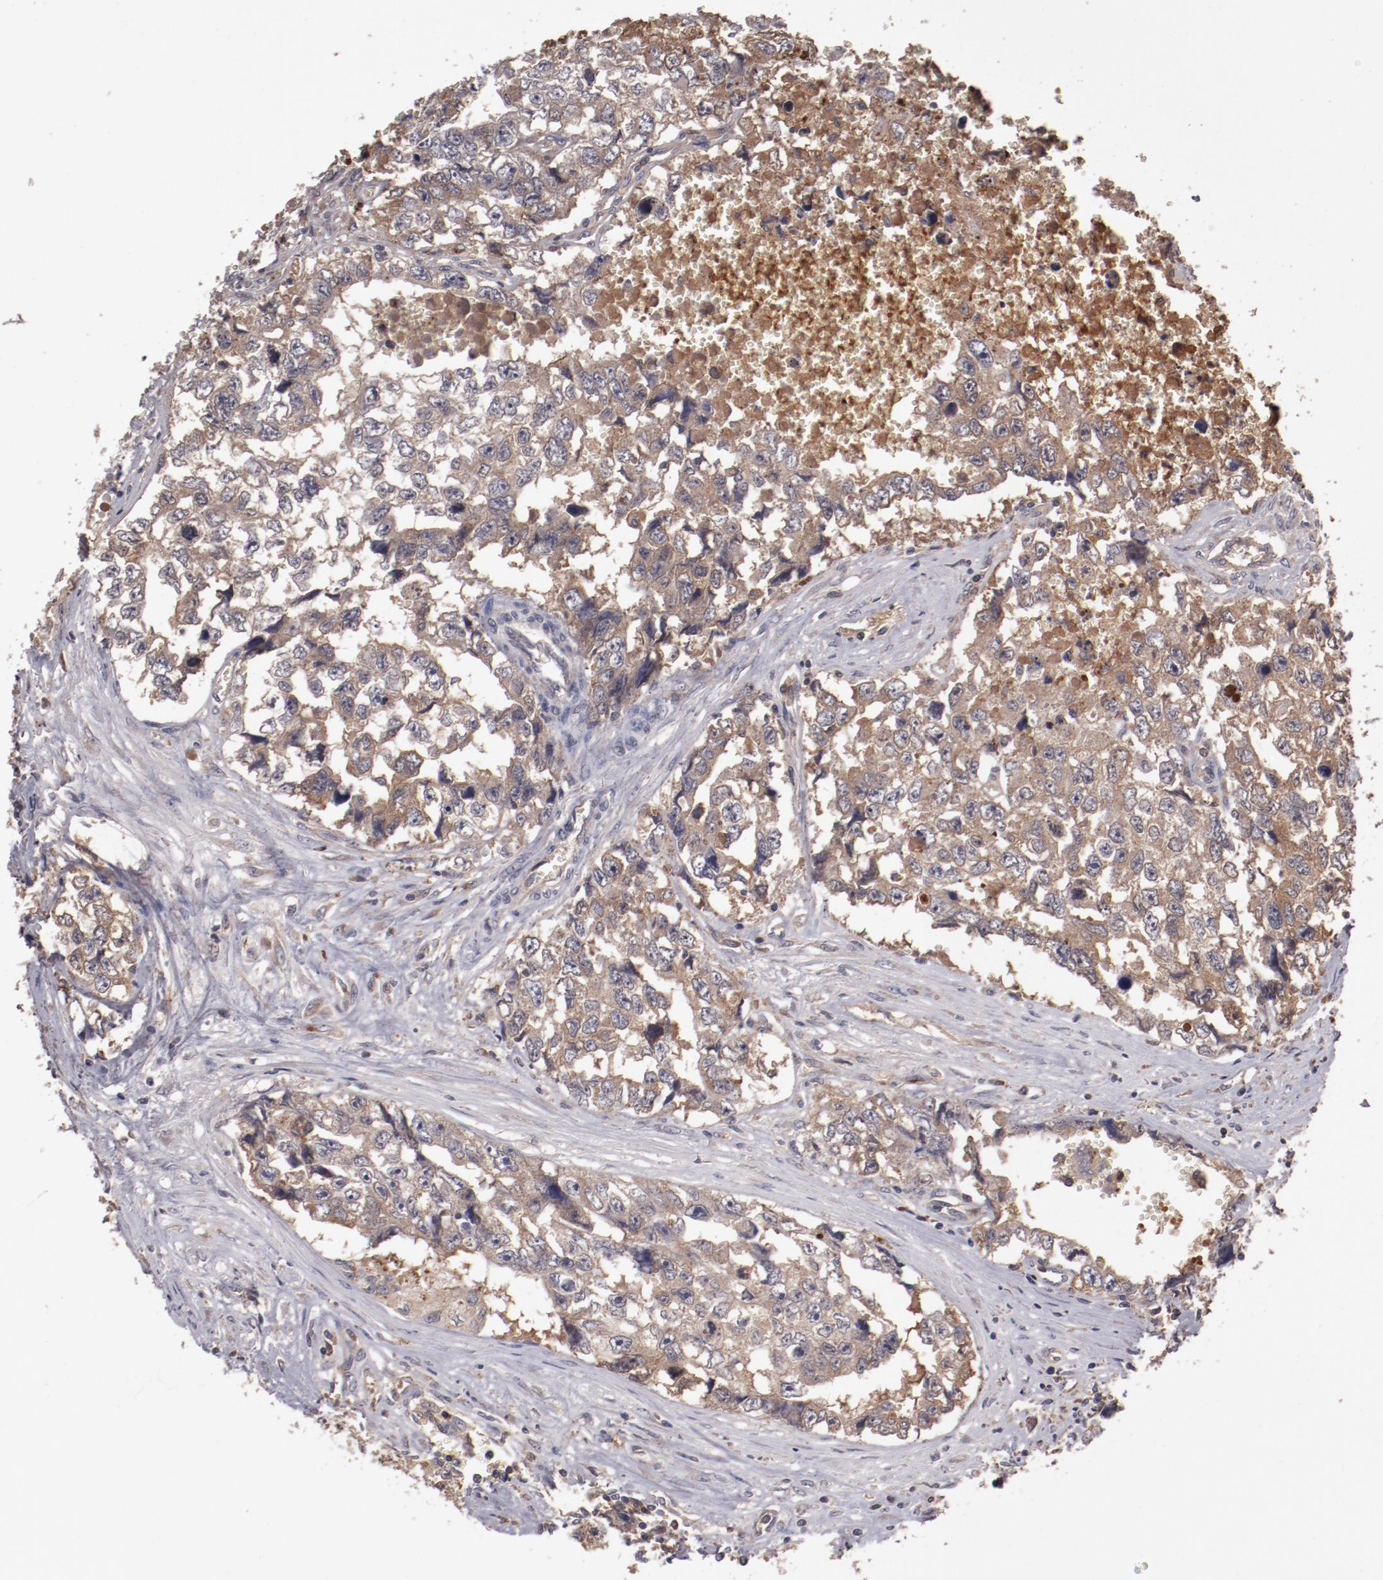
{"staining": {"intensity": "strong", "quantity": ">75%", "location": "cytoplasmic/membranous"}, "tissue": "testis cancer", "cell_type": "Tumor cells", "image_type": "cancer", "snomed": [{"axis": "morphology", "description": "Carcinoma, Embryonal, NOS"}, {"axis": "topography", "description": "Testis"}], "caption": "Testis embryonal carcinoma stained for a protein displays strong cytoplasmic/membranous positivity in tumor cells. (DAB = brown stain, brightfield microscopy at high magnification).", "gene": "CP", "patient": {"sex": "male", "age": 31}}